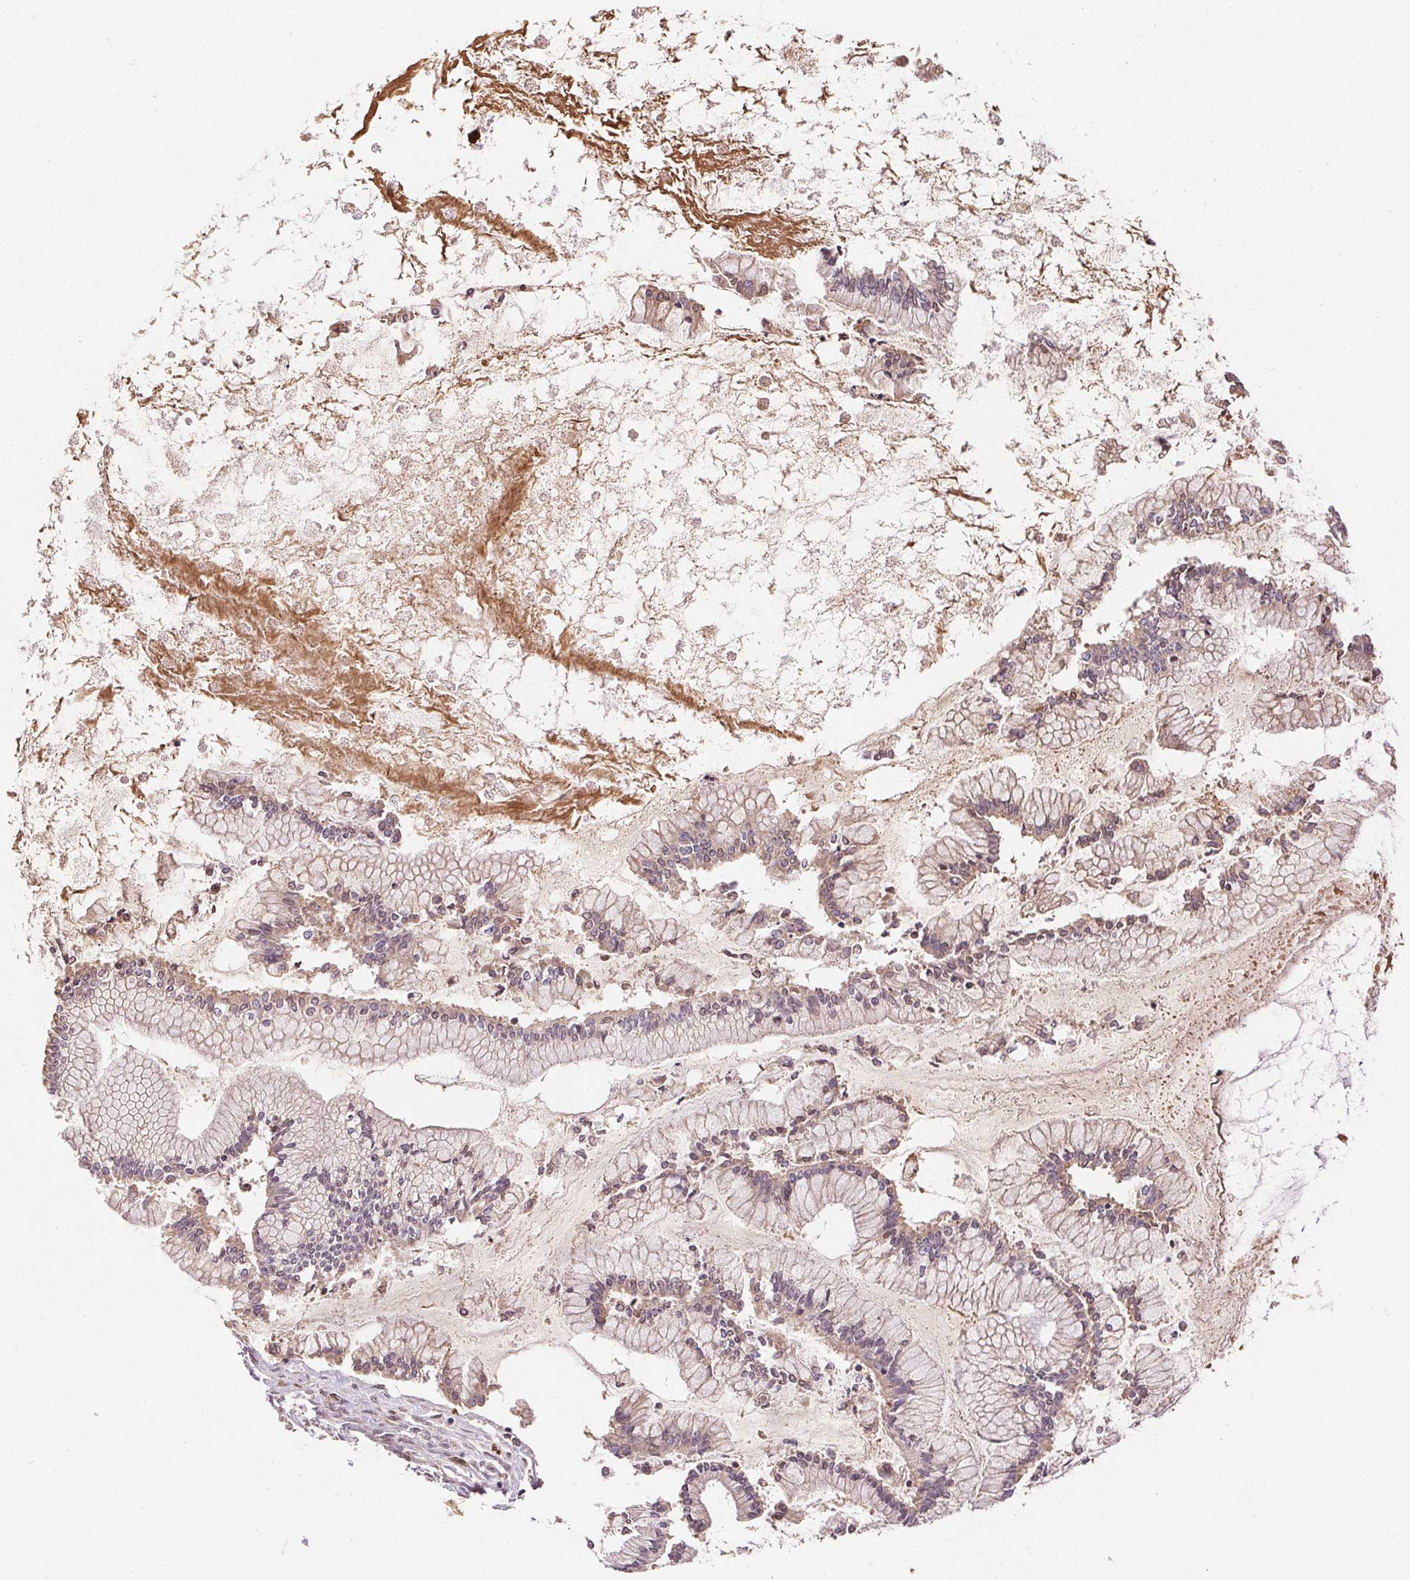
{"staining": {"intensity": "weak", "quantity": "25%-75%", "location": "cytoplasmic/membranous,nuclear"}, "tissue": "ovarian cancer", "cell_type": "Tumor cells", "image_type": "cancer", "snomed": [{"axis": "morphology", "description": "Cystadenocarcinoma, mucinous, NOS"}, {"axis": "topography", "description": "Ovary"}], "caption": "Ovarian cancer stained with a protein marker displays weak staining in tumor cells.", "gene": "ORM1", "patient": {"sex": "female", "age": 67}}